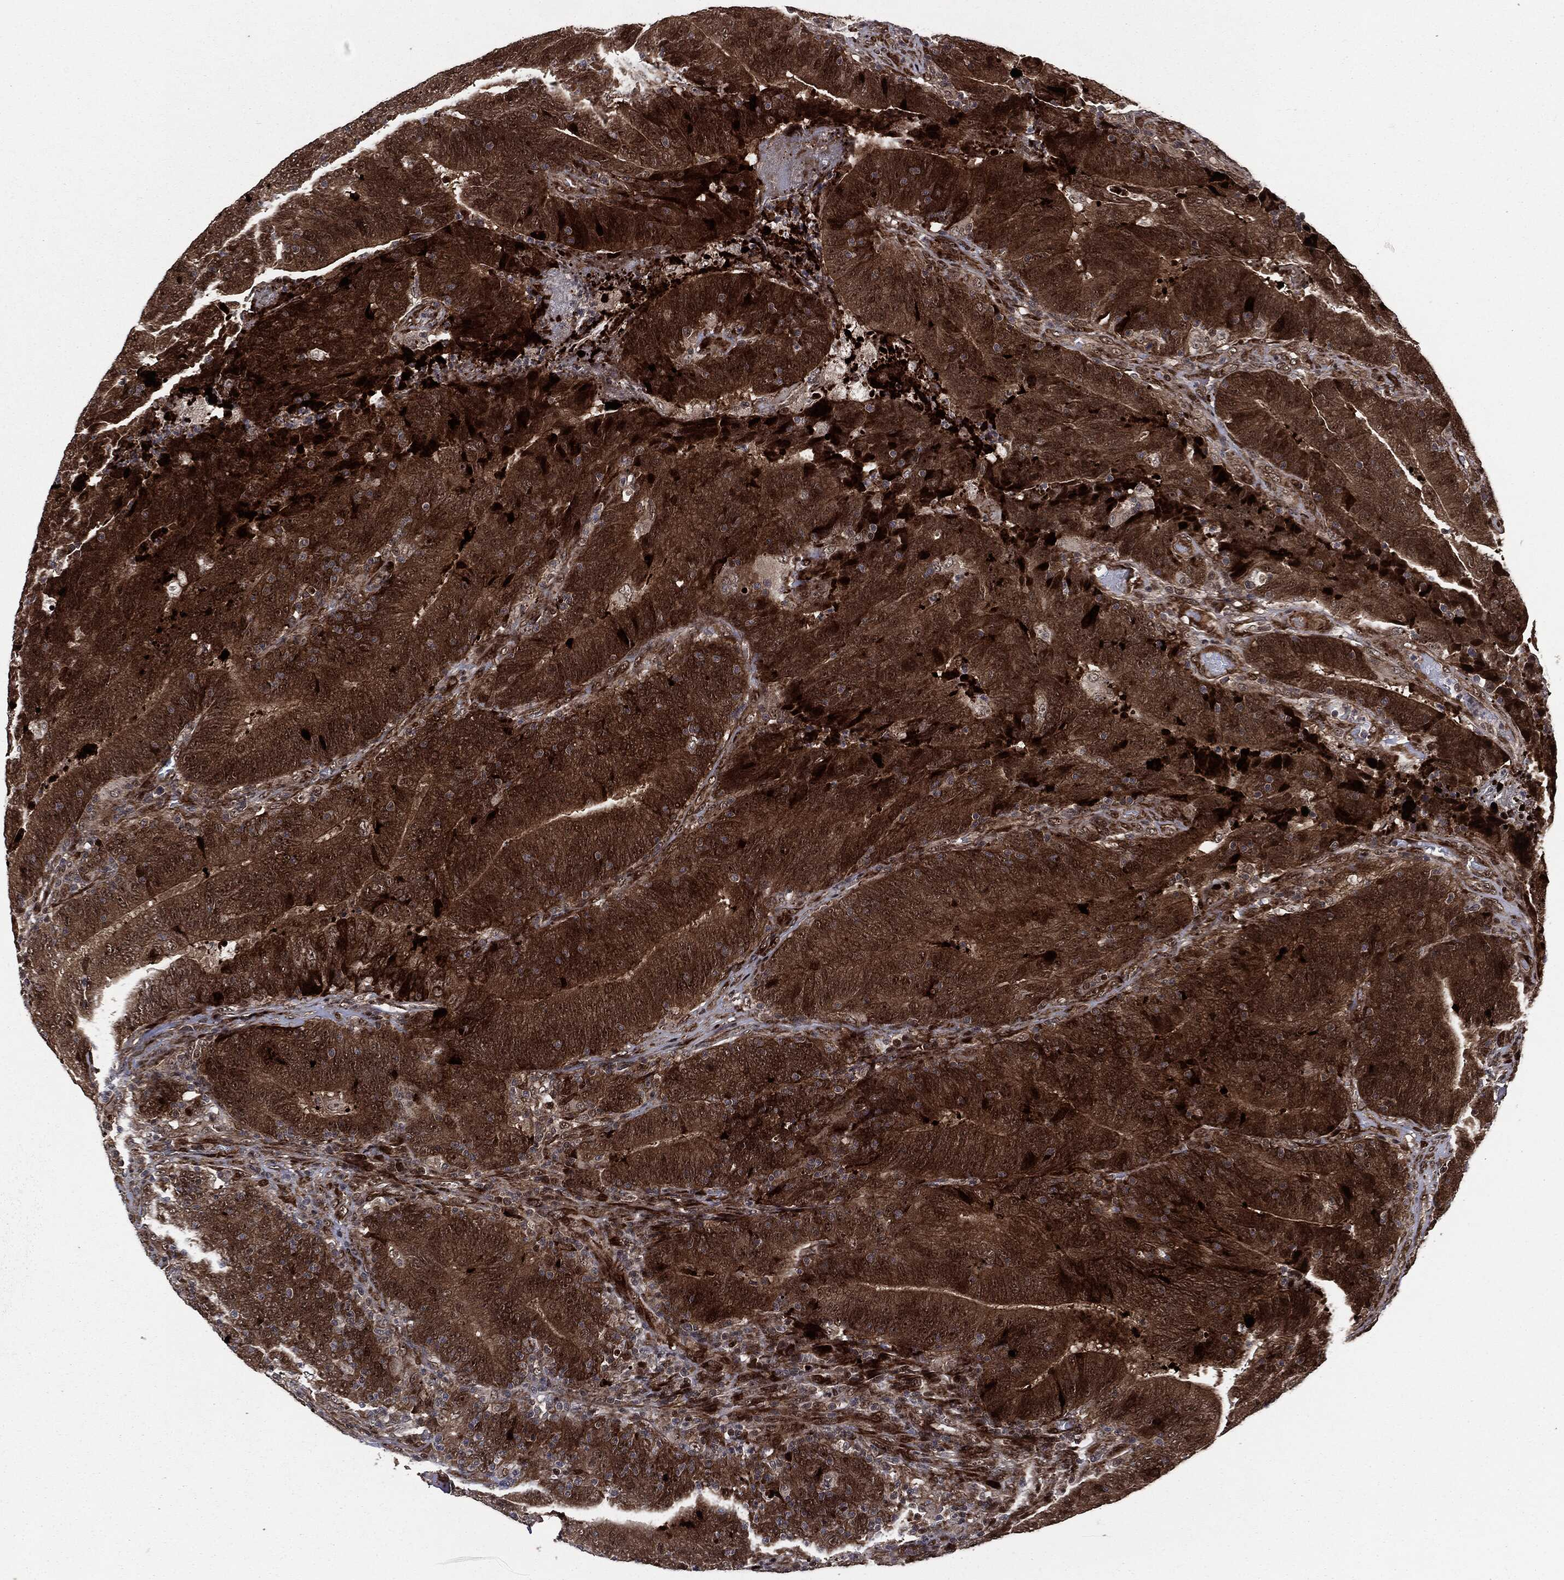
{"staining": {"intensity": "strong", "quantity": ">75%", "location": "cytoplasmic/membranous,nuclear"}, "tissue": "colorectal cancer", "cell_type": "Tumor cells", "image_type": "cancer", "snomed": [{"axis": "morphology", "description": "Adenocarcinoma, NOS"}, {"axis": "topography", "description": "Colon"}], "caption": "Immunohistochemistry image of neoplastic tissue: human colorectal cancer (adenocarcinoma) stained using IHC shows high levels of strong protein expression localized specifically in the cytoplasmic/membranous and nuclear of tumor cells, appearing as a cytoplasmic/membranous and nuclear brown color.", "gene": "SMAD4", "patient": {"sex": "female", "age": 75}}